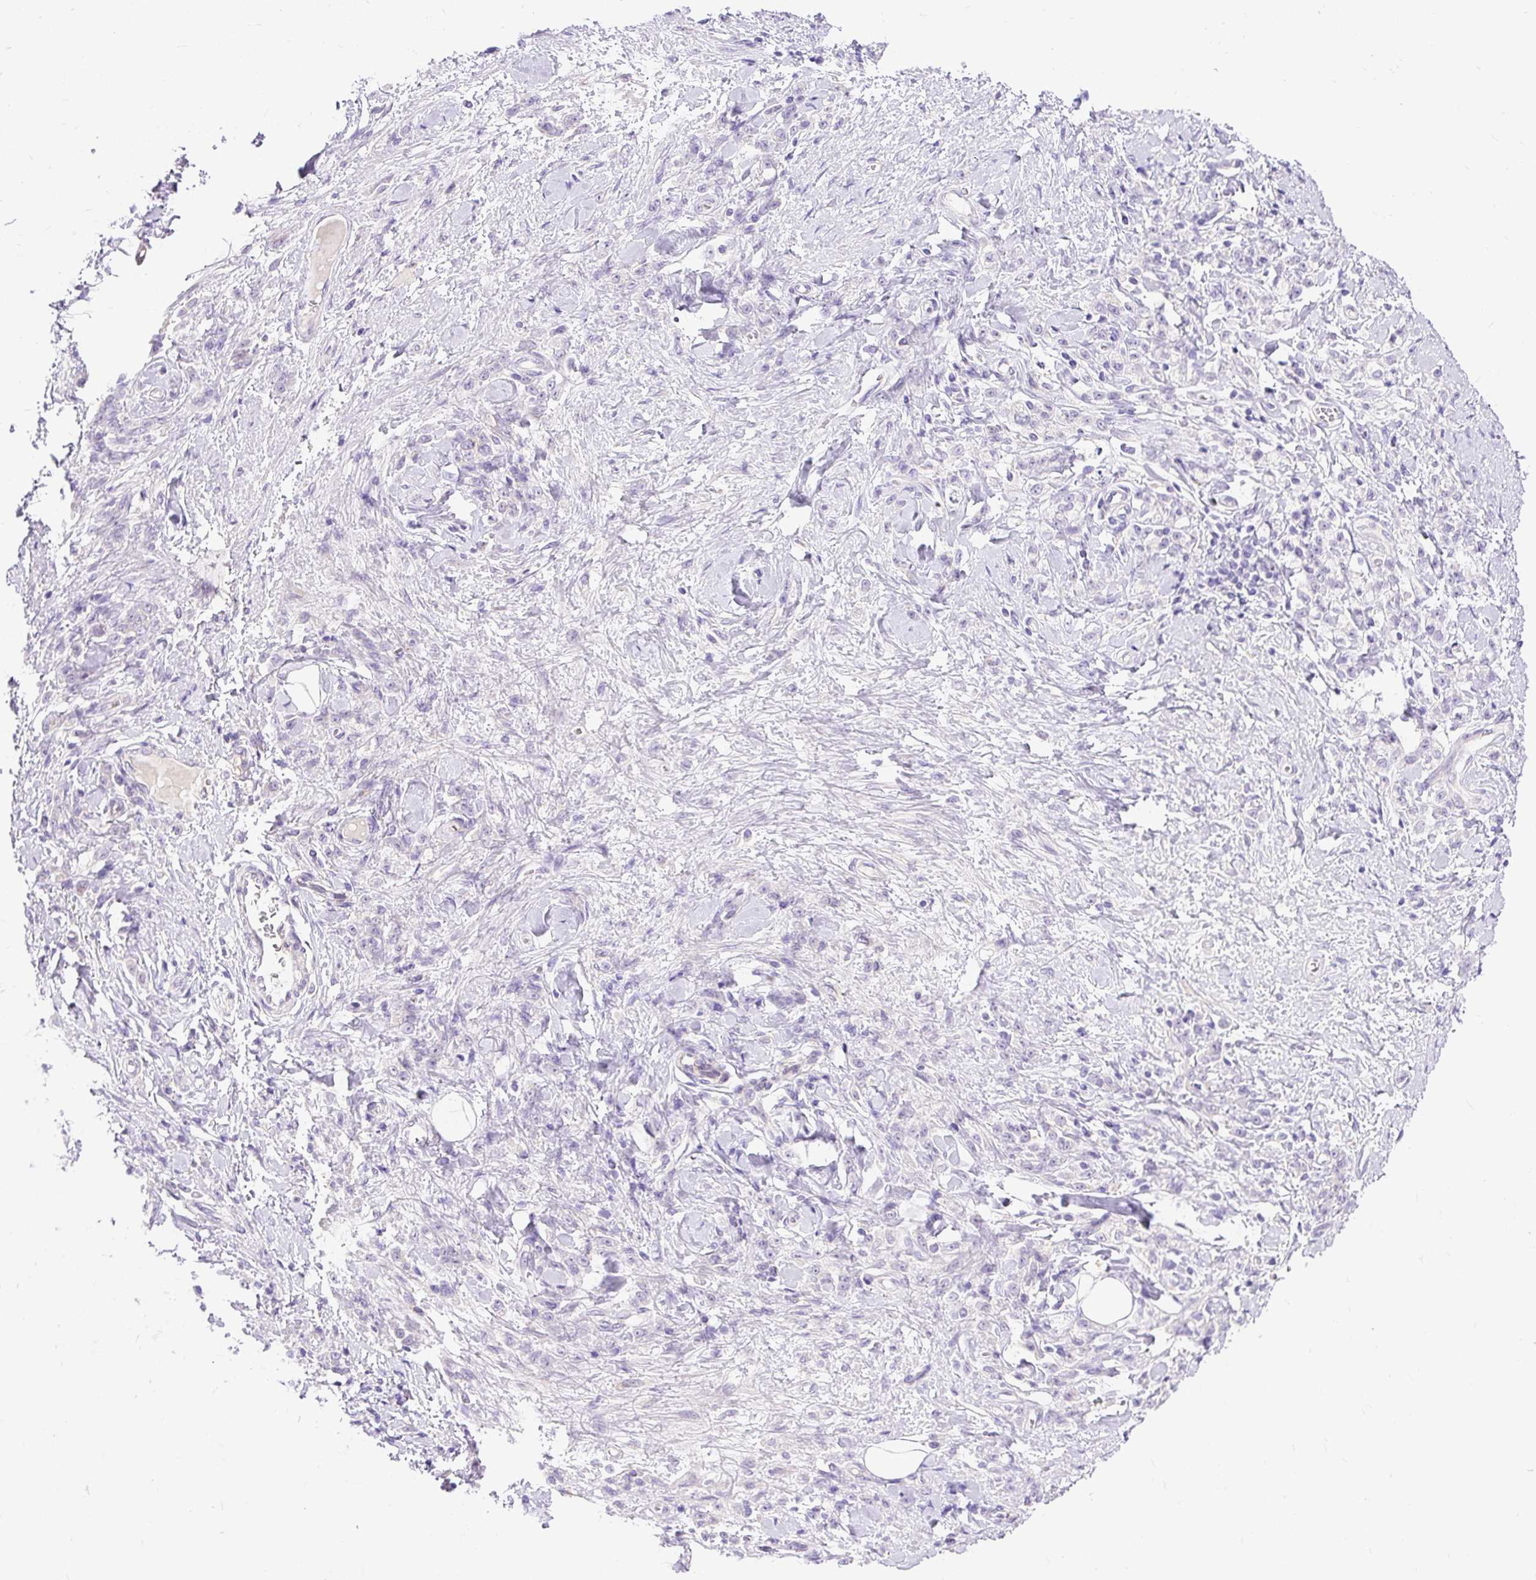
{"staining": {"intensity": "negative", "quantity": "none", "location": "none"}, "tissue": "stomach cancer", "cell_type": "Tumor cells", "image_type": "cancer", "snomed": [{"axis": "morphology", "description": "Normal tissue, NOS"}, {"axis": "morphology", "description": "Adenocarcinoma, NOS"}, {"axis": "topography", "description": "Stomach"}], "caption": "Micrograph shows no significant protein staining in tumor cells of stomach cancer (adenocarcinoma).", "gene": "AMFR", "patient": {"sex": "male", "age": 82}}